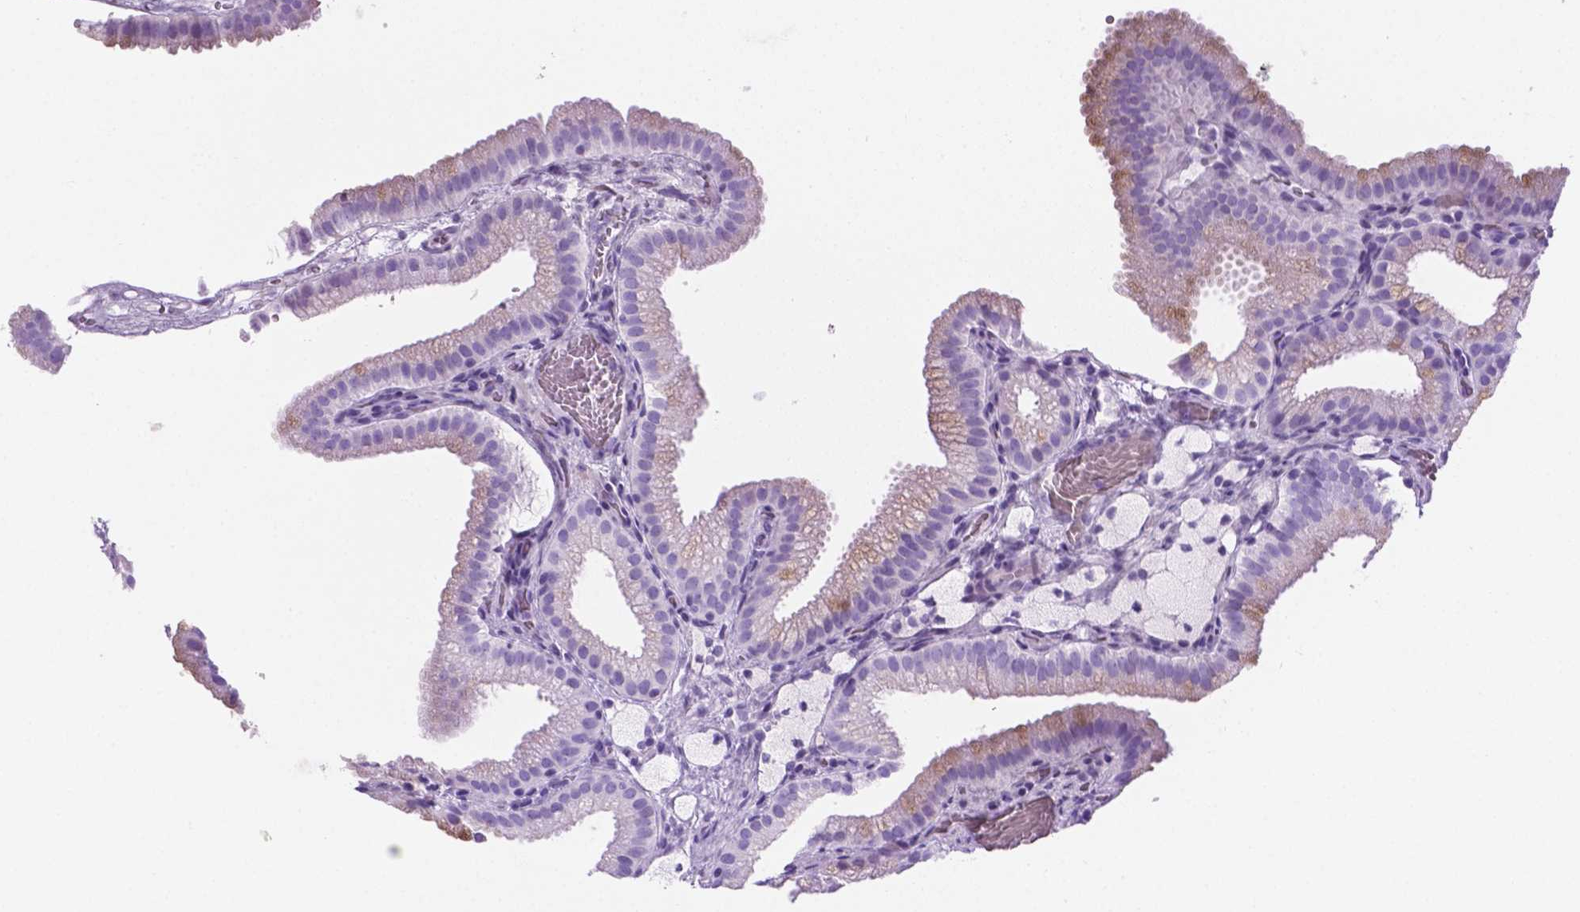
{"staining": {"intensity": "weak", "quantity": "<25%", "location": "cytoplasmic/membranous"}, "tissue": "gallbladder", "cell_type": "Glandular cells", "image_type": "normal", "snomed": [{"axis": "morphology", "description": "Normal tissue, NOS"}, {"axis": "topography", "description": "Gallbladder"}], "caption": "Glandular cells are negative for brown protein staining in normal gallbladder. (Stains: DAB immunohistochemistry (IHC) with hematoxylin counter stain, Microscopy: brightfield microscopy at high magnification).", "gene": "C17orf107", "patient": {"sex": "female", "age": 63}}